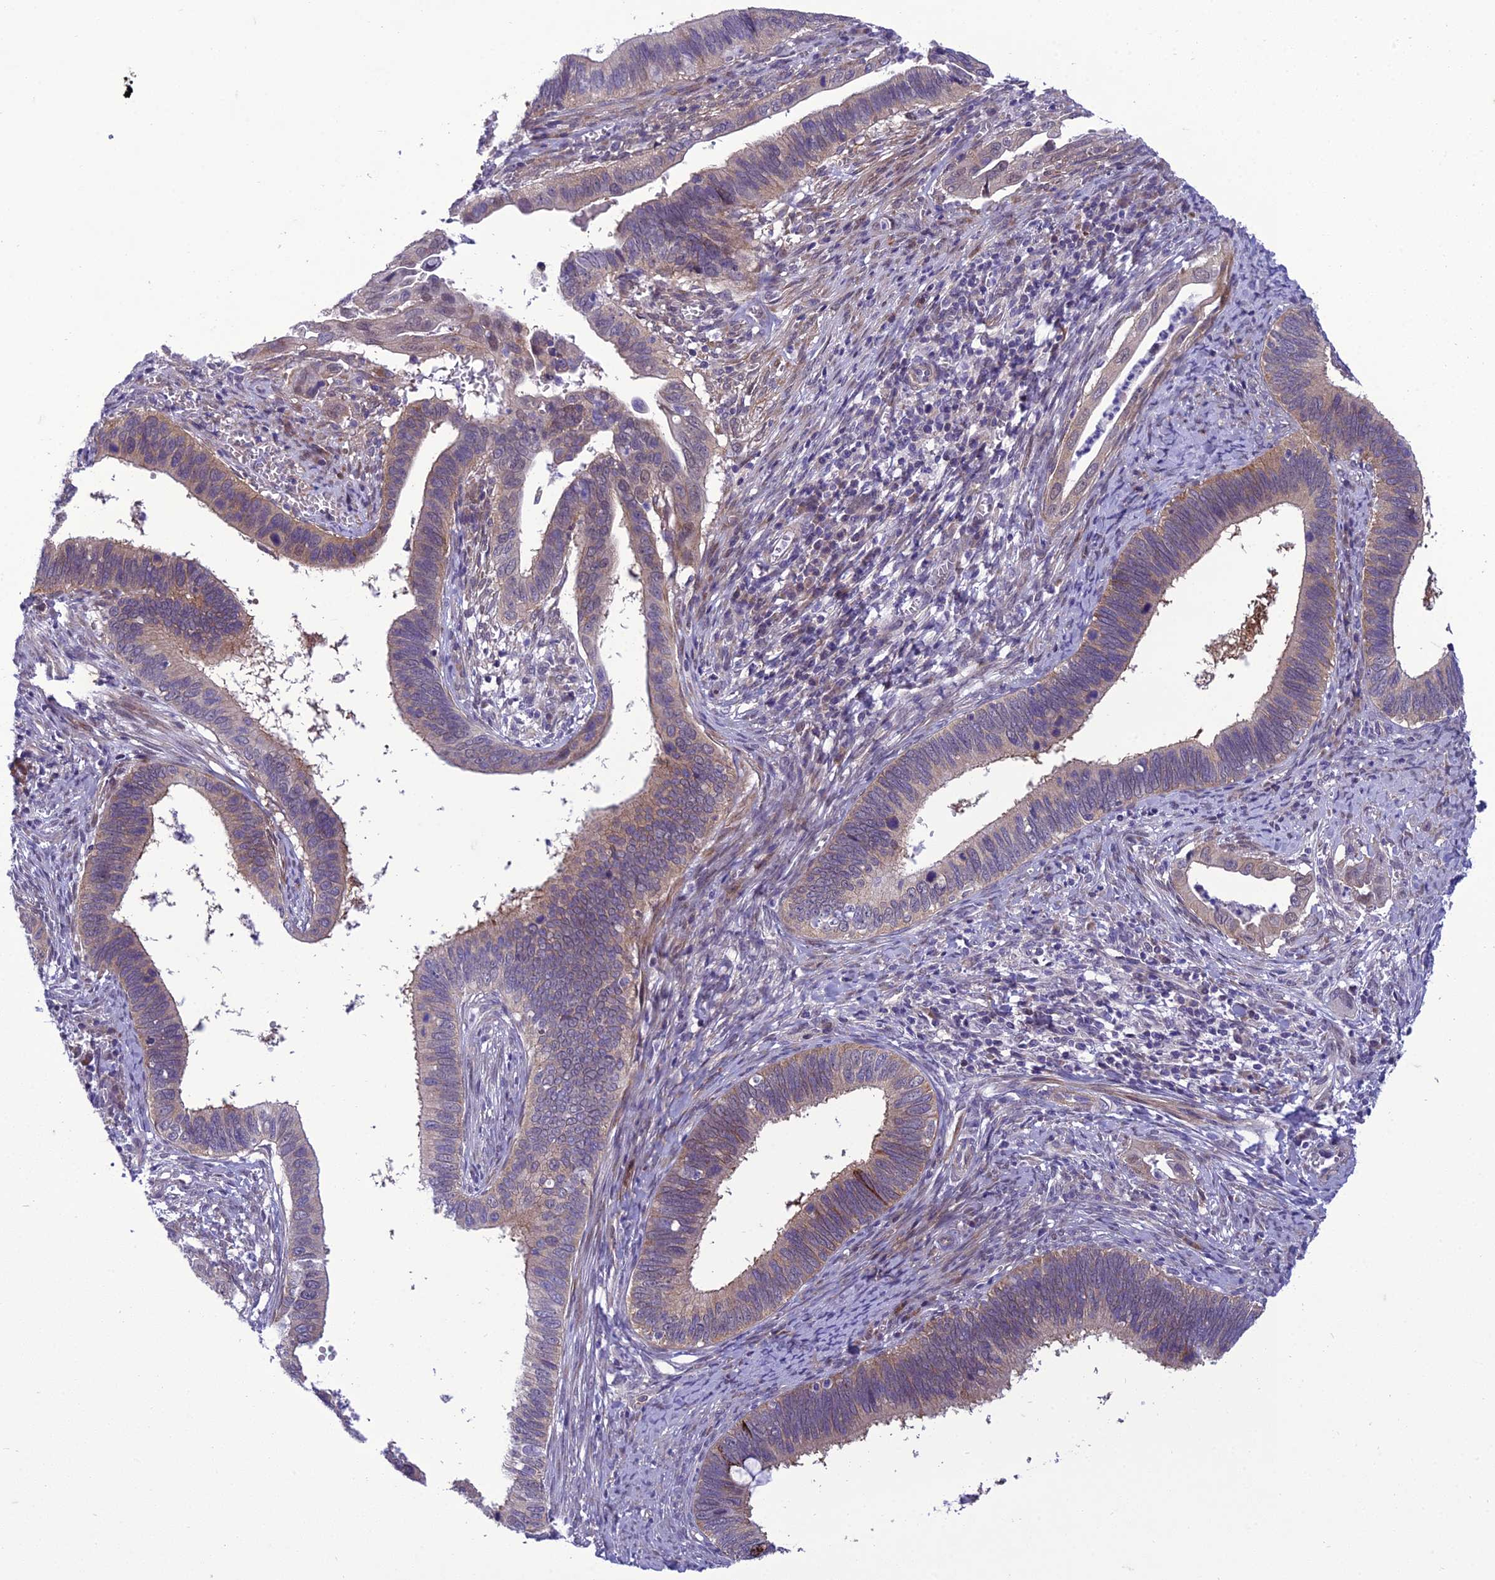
{"staining": {"intensity": "weak", "quantity": ">75%", "location": "cytoplasmic/membranous"}, "tissue": "cervical cancer", "cell_type": "Tumor cells", "image_type": "cancer", "snomed": [{"axis": "morphology", "description": "Adenocarcinoma, NOS"}, {"axis": "topography", "description": "Cervix"}], "caption": "High-magnification brightfield microscopy of cervical cancer stained with DAB (3,3'-diaminobenzidine) (brown) and counterstained with hematoxylin (blue). tumor cells exhibit weak cytoplasmic/membranous positivity is seen in about>75% of cells.", "gene": "GAB4", "patient": {"sex": "female", "age": 42}}